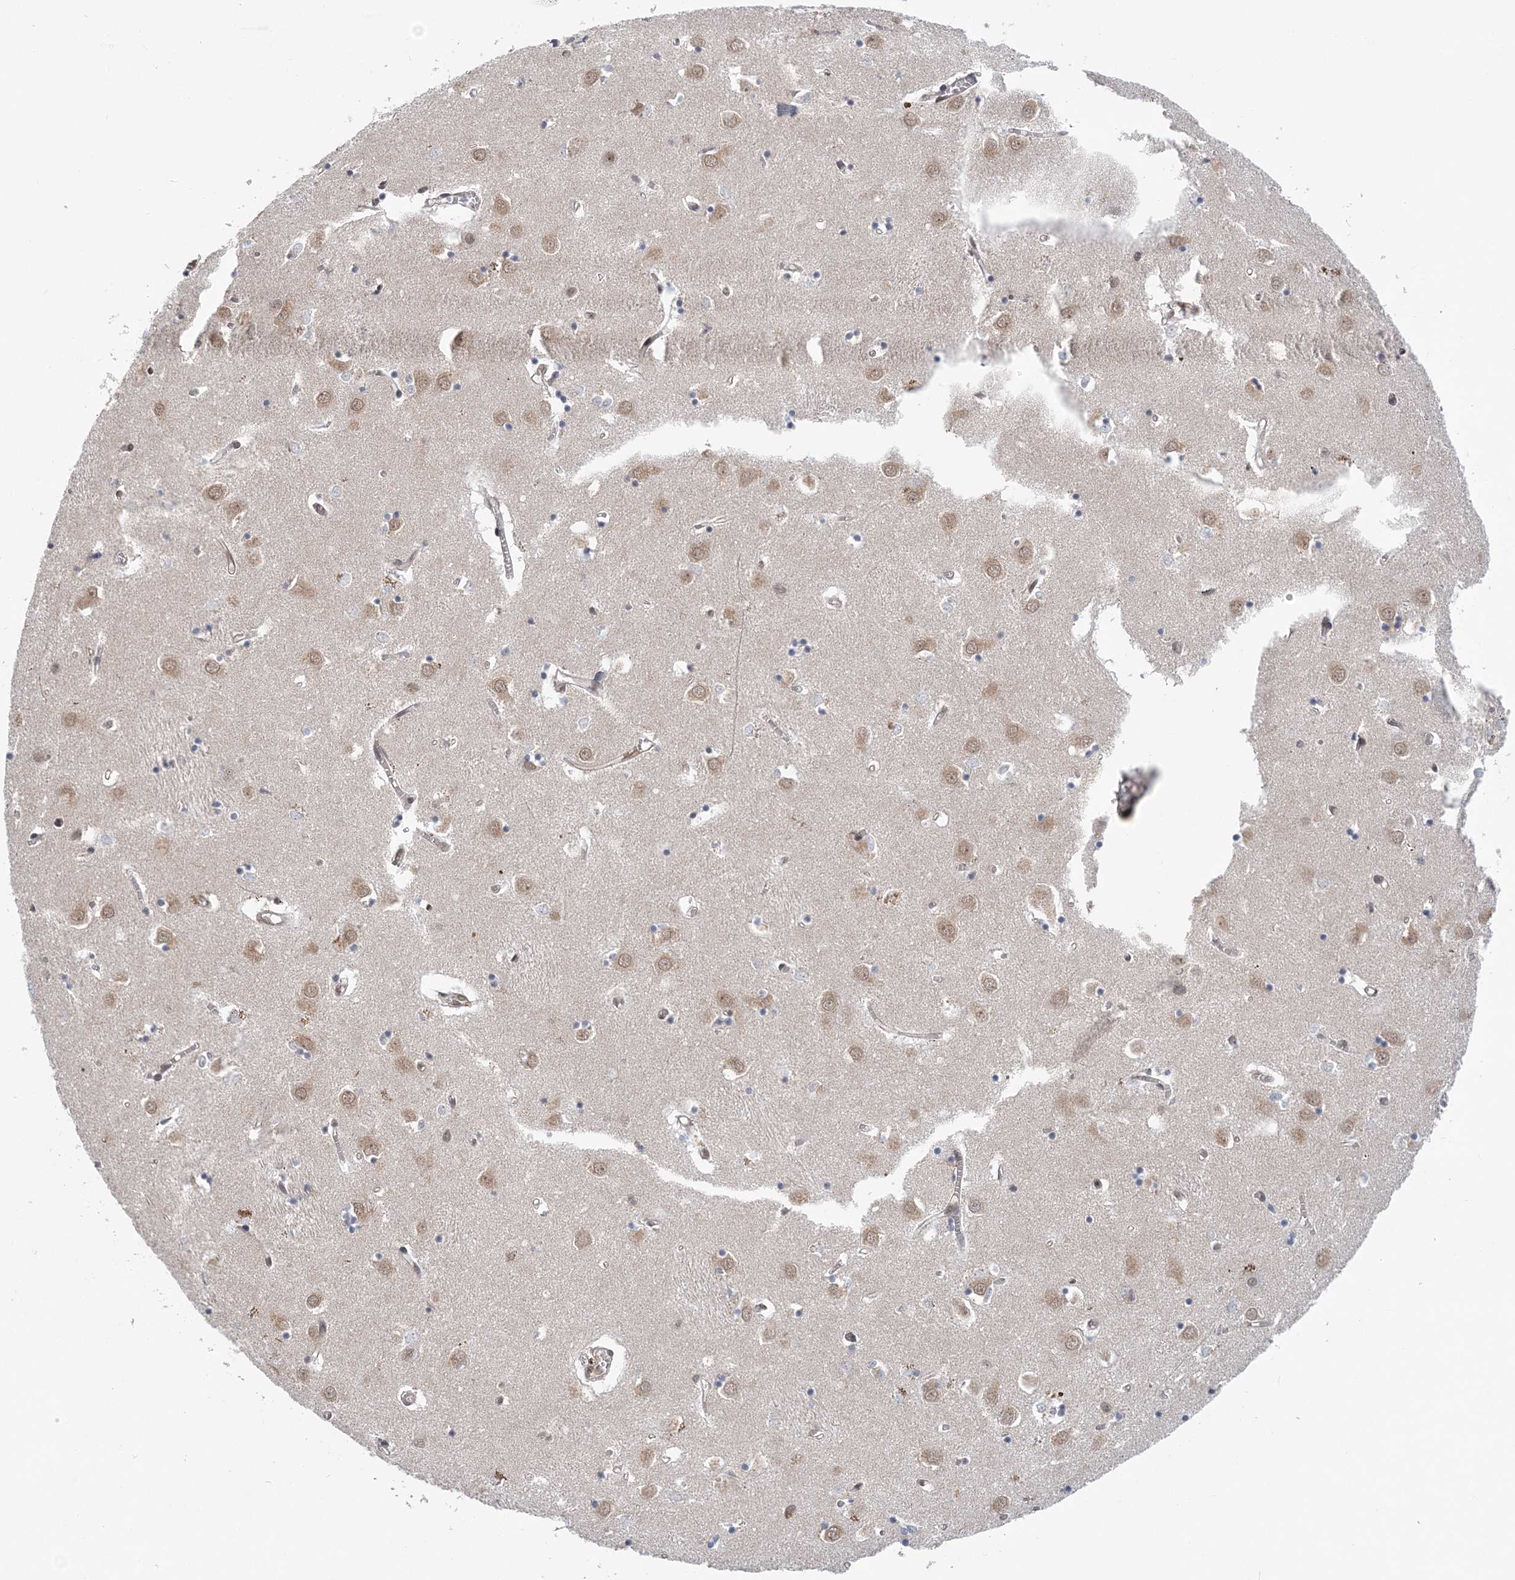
{"staining": {"intensity": "moderate", "quantity": "<25%", "location": "nuclear"}, "tissue": "caudate", "cell_type": "Glial cells", "image_type": "normal", "snomed": [{"axis": "morphology", "description": "Normal tissue, NOS"}, {"axis": "topography", "description": "Lateral ventricle wall"}], "caption": "Benign caudate exhibits moderate nuclear positivity in about <25% of glial cells, visualized by immunohistochemistry. (Brightfield microscopy of DAB IHC at high magnification).", "gene": "CCDC152", "patient": {"sex": "male", "age": 70}}